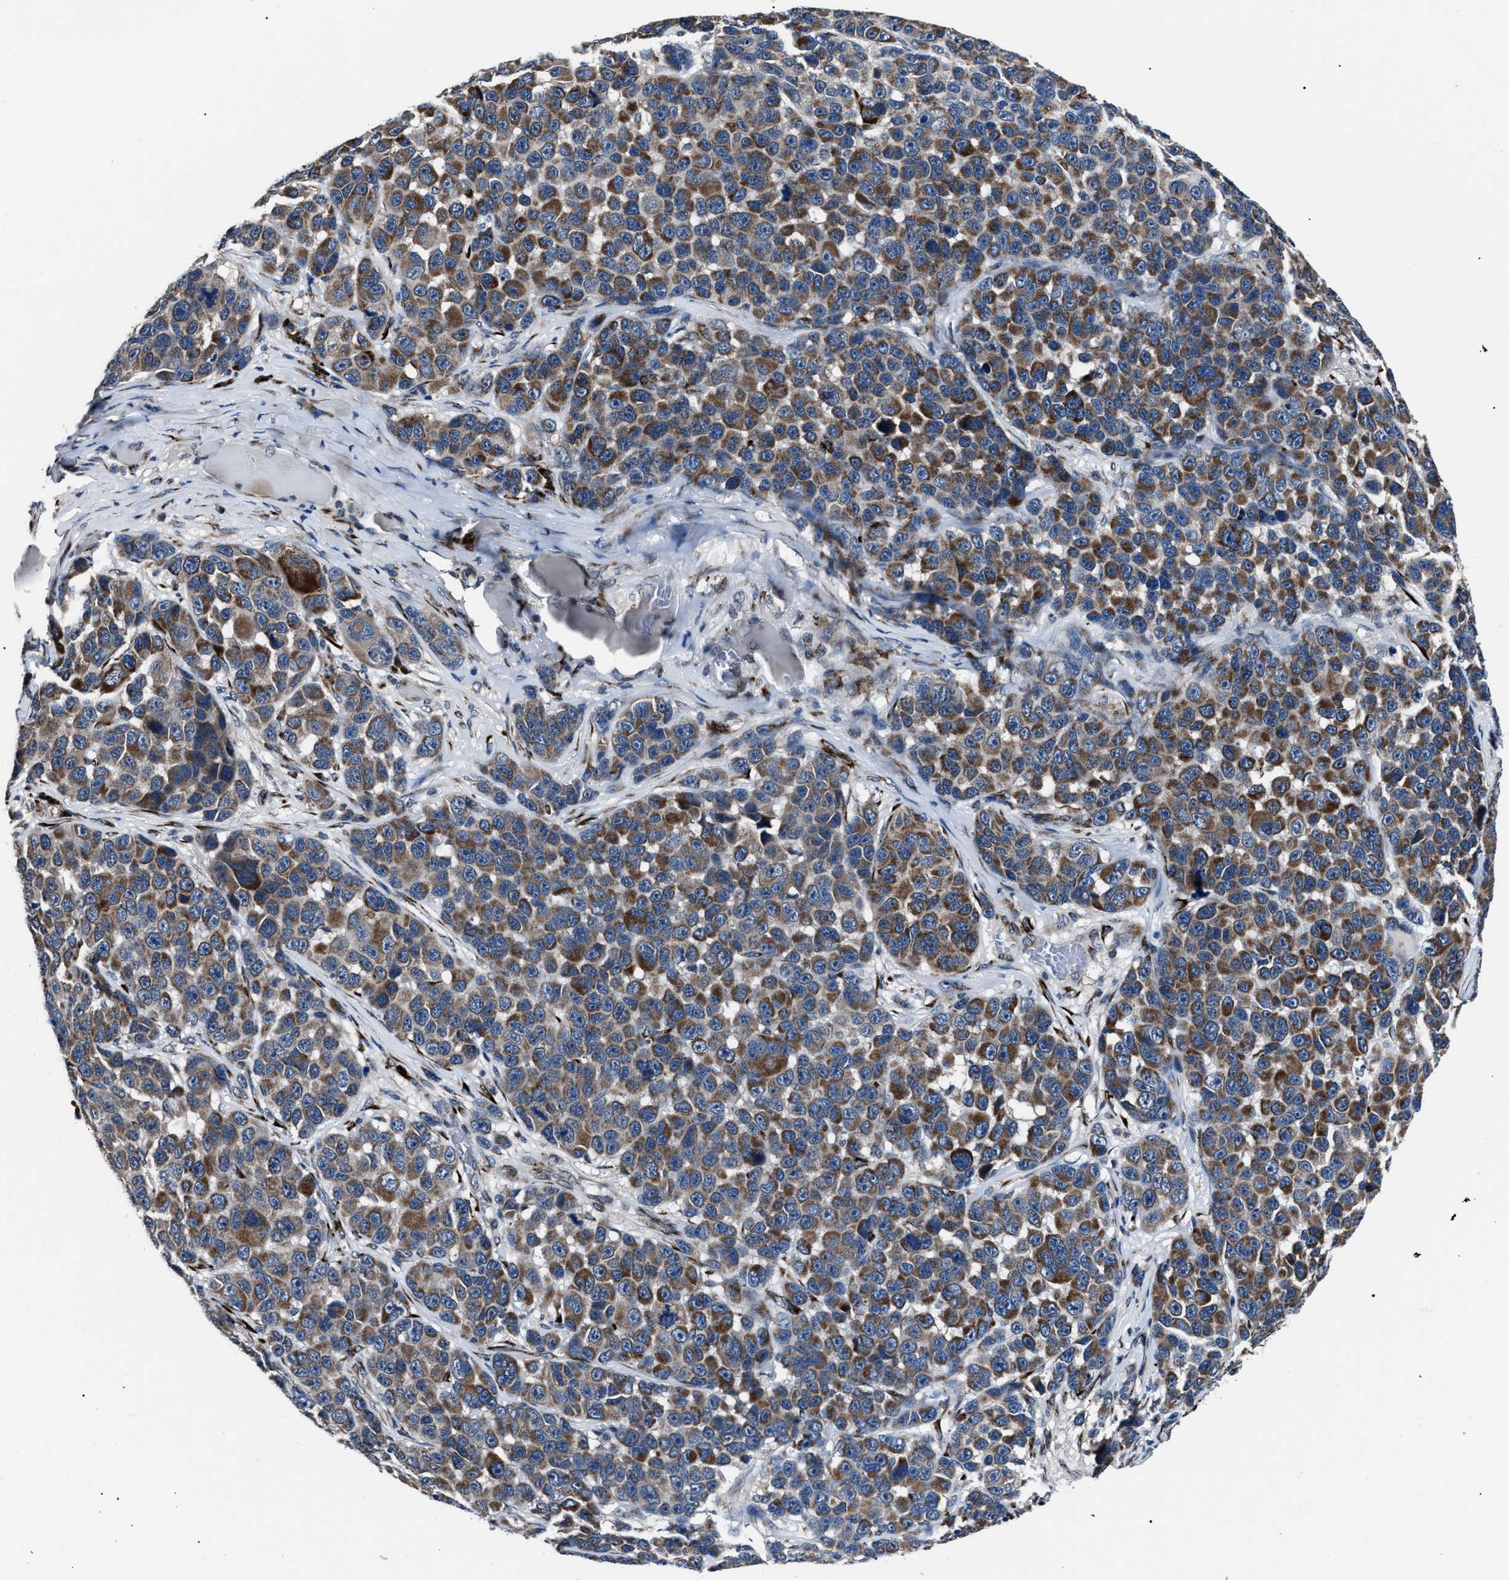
{"staining": {"intensity": "moderate", "quantity": ">75%", "location": "cytoplasmic/membranous"}, "tissue": "melanoma", "cell_type": "Tumor cells", "image_type": "cancer", "snomed": [{"axis": "morphology", "description": "Malignant melanoma, NOS"}, {"axis": "topography", "description": "Skin"}], "caption": "High-power microscopy captured an immunohistochemistry photomicrograph of melanoma, revealing moderate cytoplasmic/membranous positivity in about >75% of tumor cells. The staining is performed using DAB brown chromogen to label protein expression. The nuclei are counter-stained blue using hematoxylin.", "gene": "LRRC14", "patient": {"sex": "male", "age": 53}}